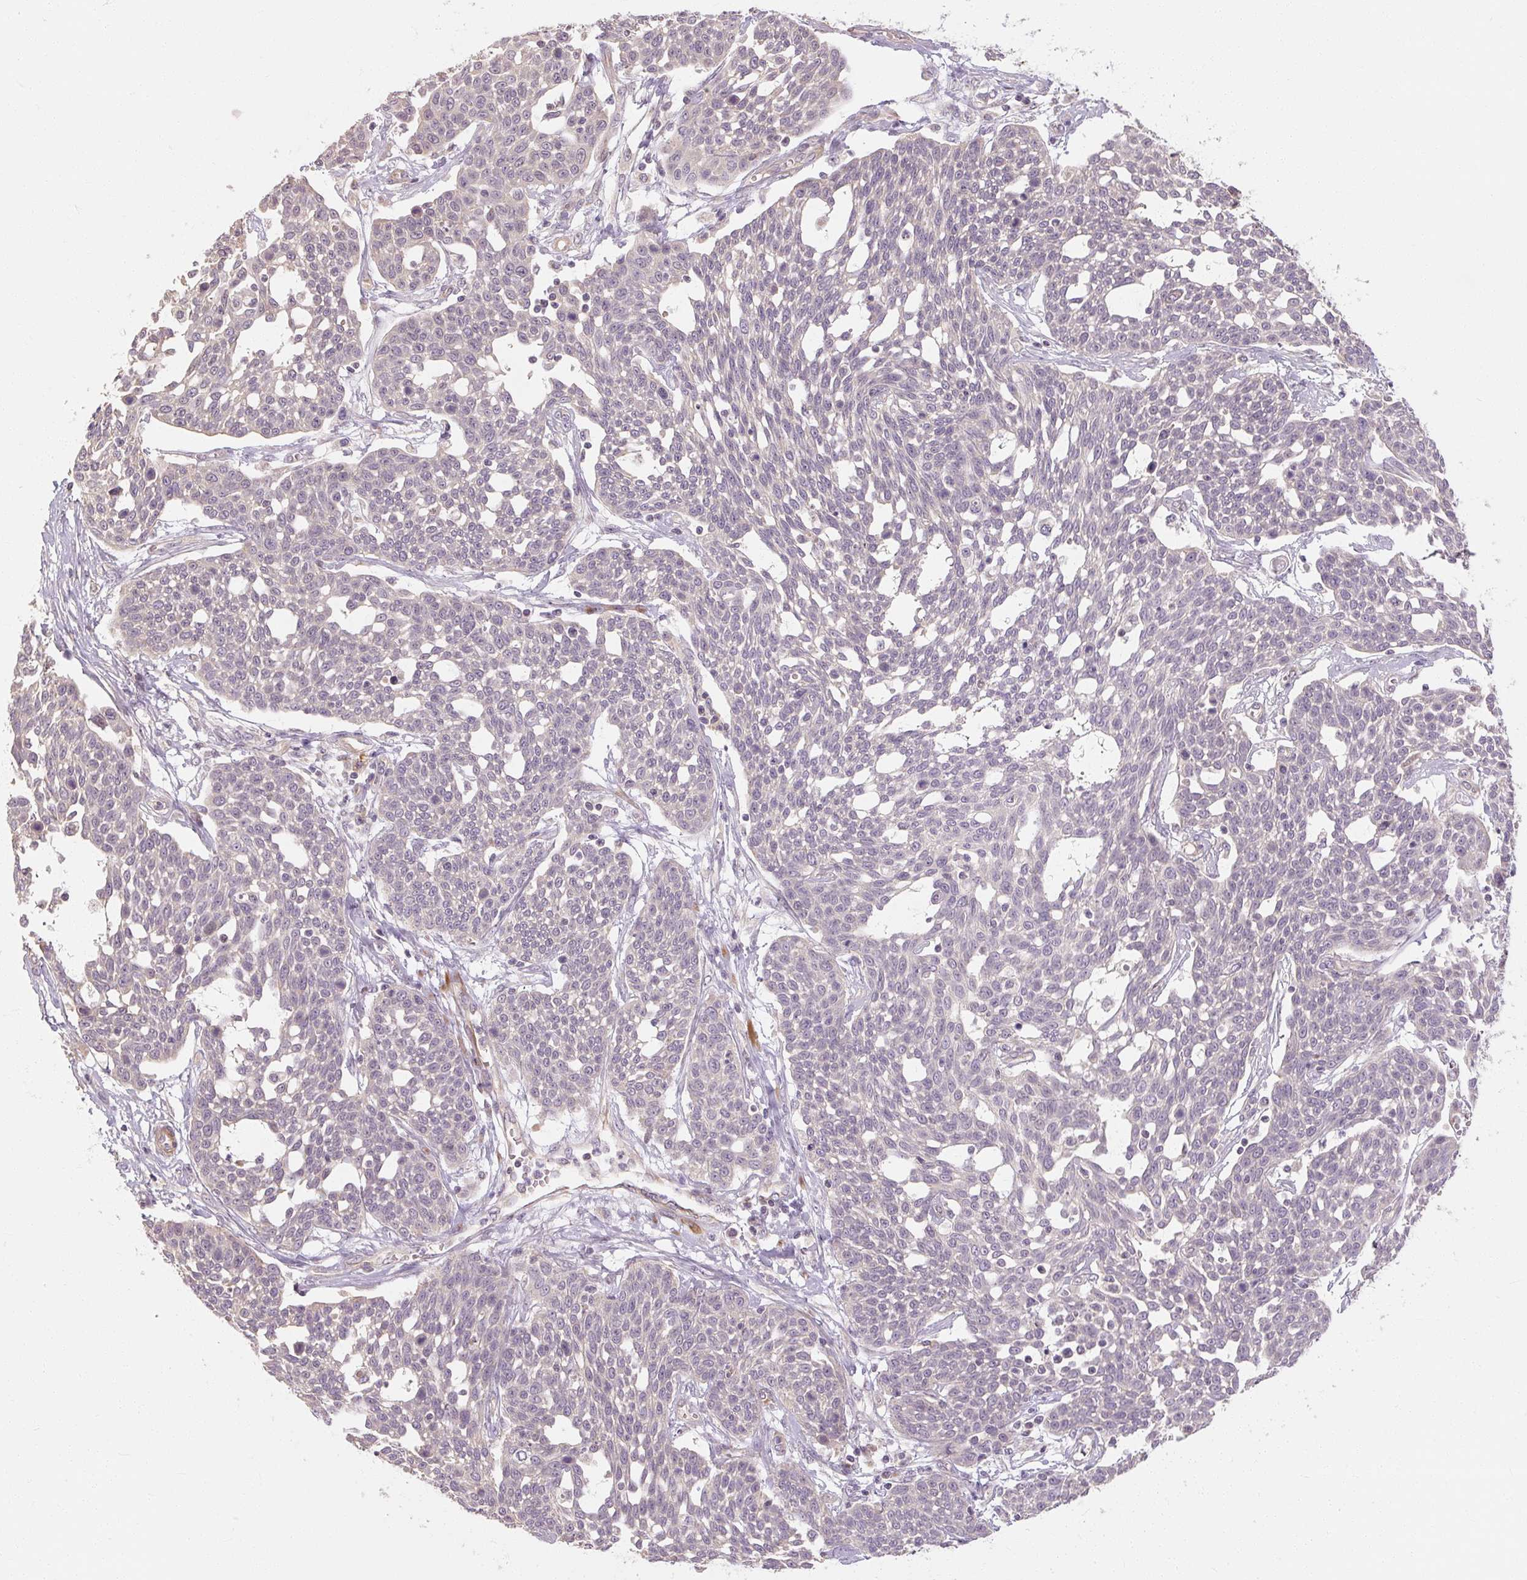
{"staining": {"intensity": "negative", "quantity": "none", "location": "none"}, "tissue": "cervical cancer", "cell_type": "Tumor cells", "image_type": "cancer", "snomed": [{"axis": "morphology", "description": "Squamous cell carcinoma, NOS"}, {"axis": "topography", "description": "Cervix"}], "caption": "Tumor cells show no significant positivity in cervical cancer (squamous cell carcinoma).", "gene": "RB1CC1", "patient": {"sex": "female", "age": 34}}